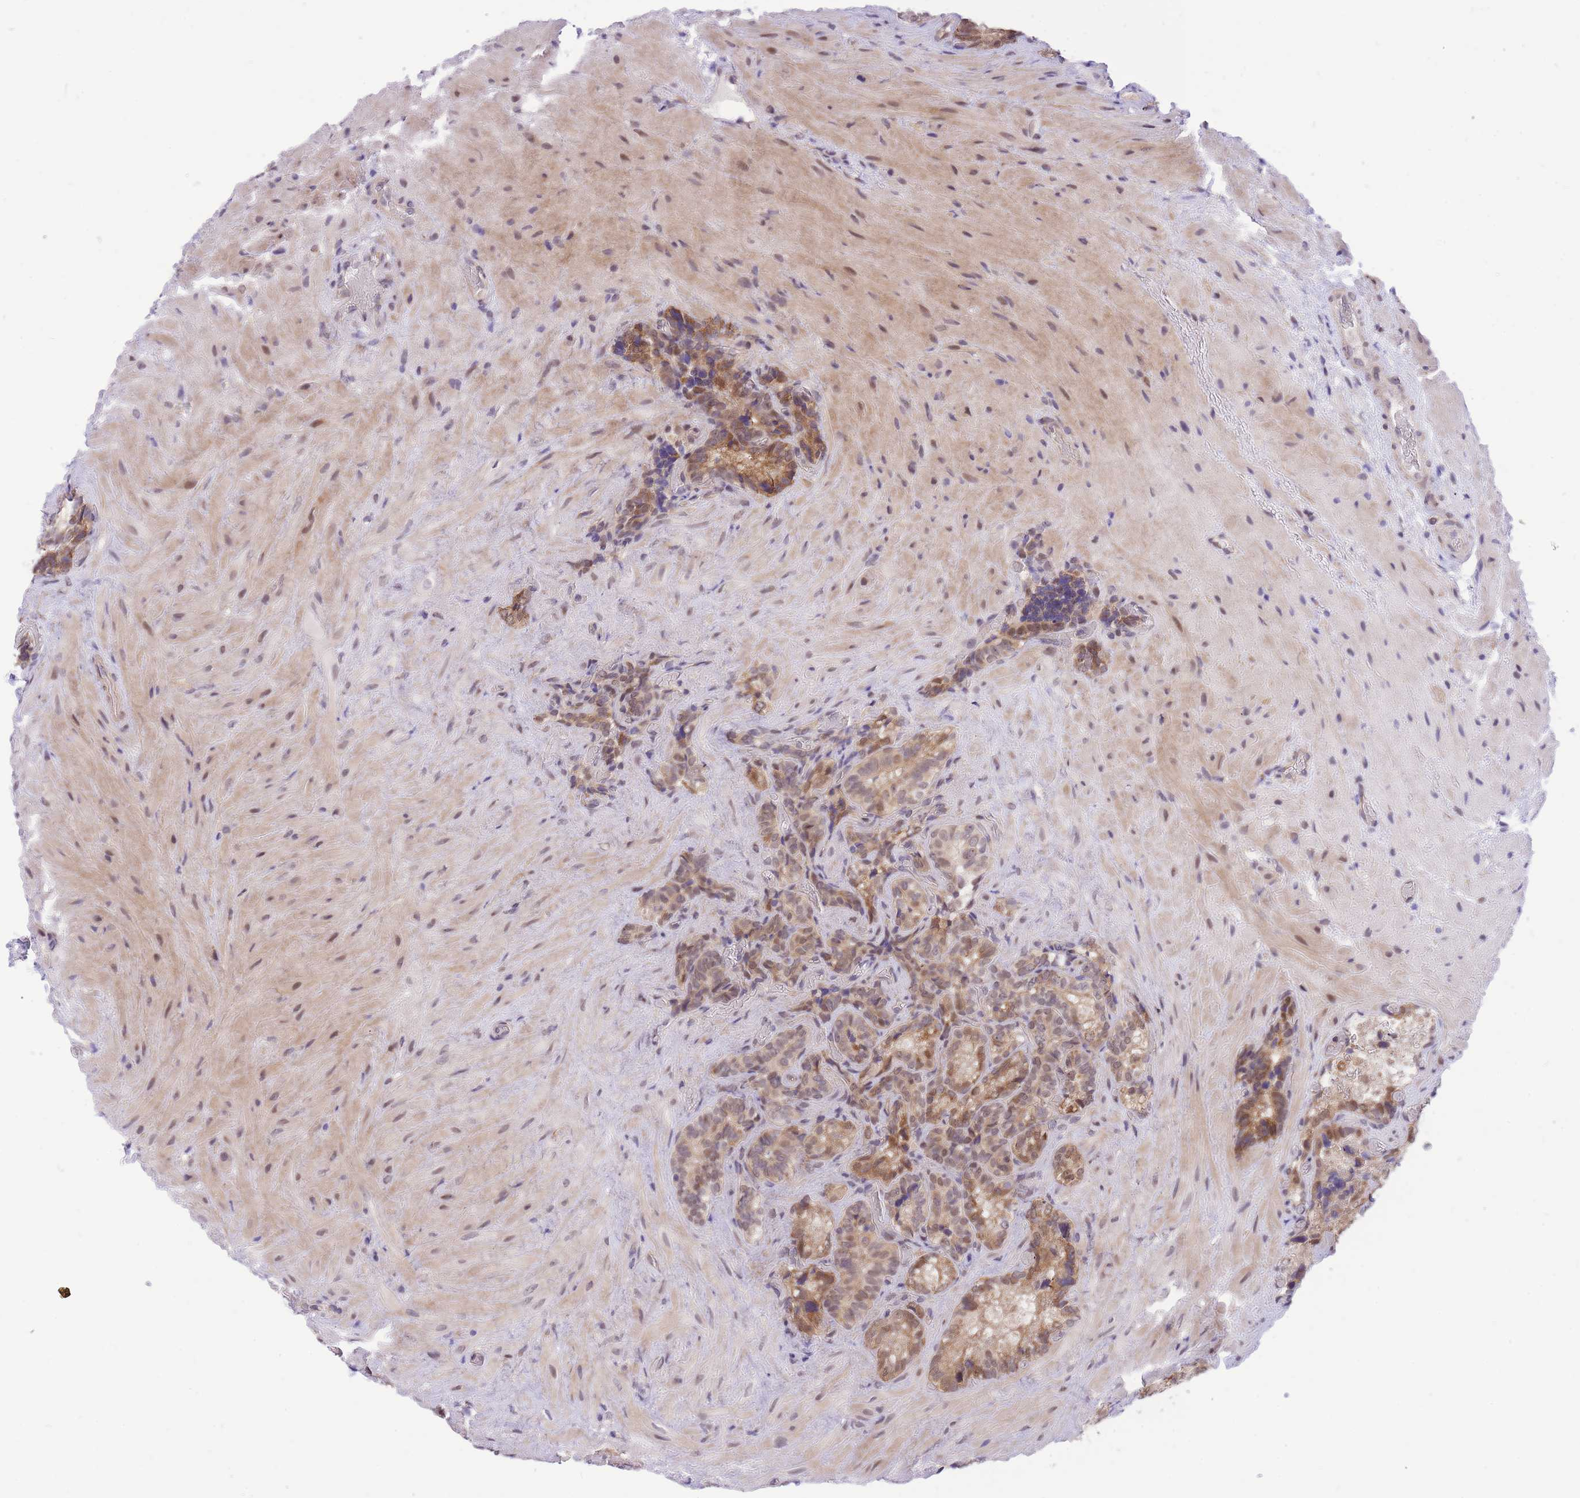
{"staining": {"intensity": "moderate", "quantity": ">75%", "location": "cytoplasmic/membranous,nuclear"}, "tissue": "seminal vesicle", "cell_type": "Glandular cells", "image_type": "normal", "snomed": [{"axis": "morphology", "description": "Normal tissue, NOS"}, {"axis": "topography", "description": "Seminal veicle"}], "caption": "Protein staining by immunohistochemistry demonstrates moderate cytoplasmic/membranous,nuclear positivity in approximately >75% of glandular cells in unremarkable seminal vesicle. (DAB (3,3'-diaminobenzidine) IHC with brightfield microscopy, high magnification).", "gene": "MINDY2", "patient": {"sex": "male", "age": 62}}